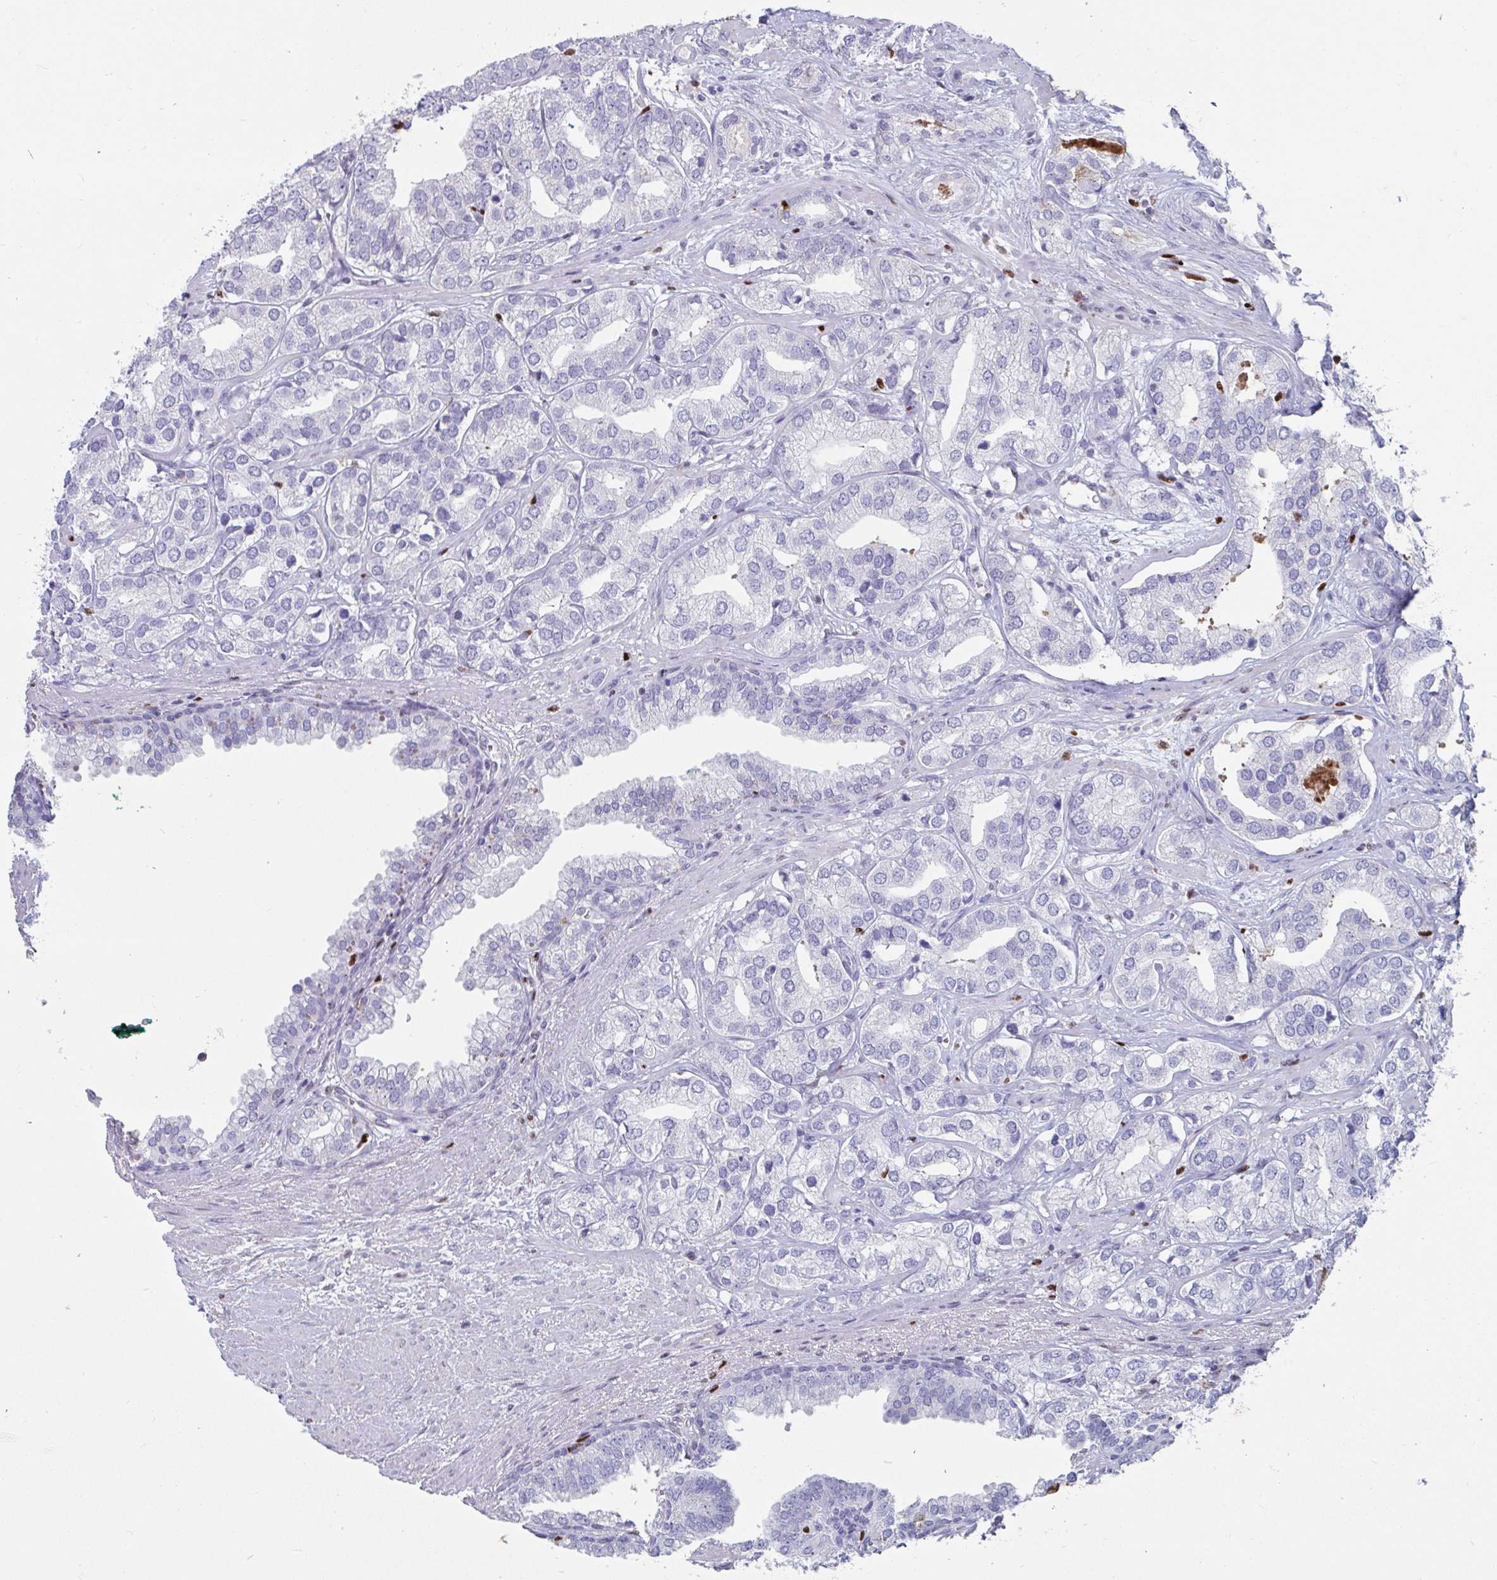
{"staining": {"intensity": "negative", "quantity": "none", "location": "none"}, "tissue": "prostate cancer", "cell_type": "Tumor cells", "image_type": "cancer", "snomed": [{"axis": "morphology", "description": "Adenocarcinoma, High grade"}, {"axis": "topography", "description": "Prostate"}], "caption": "Tumor cells show no significant protein staining in prostate cancer.", "gene": "ZNF586", "patient": {"sex": "male", "age": 58}}